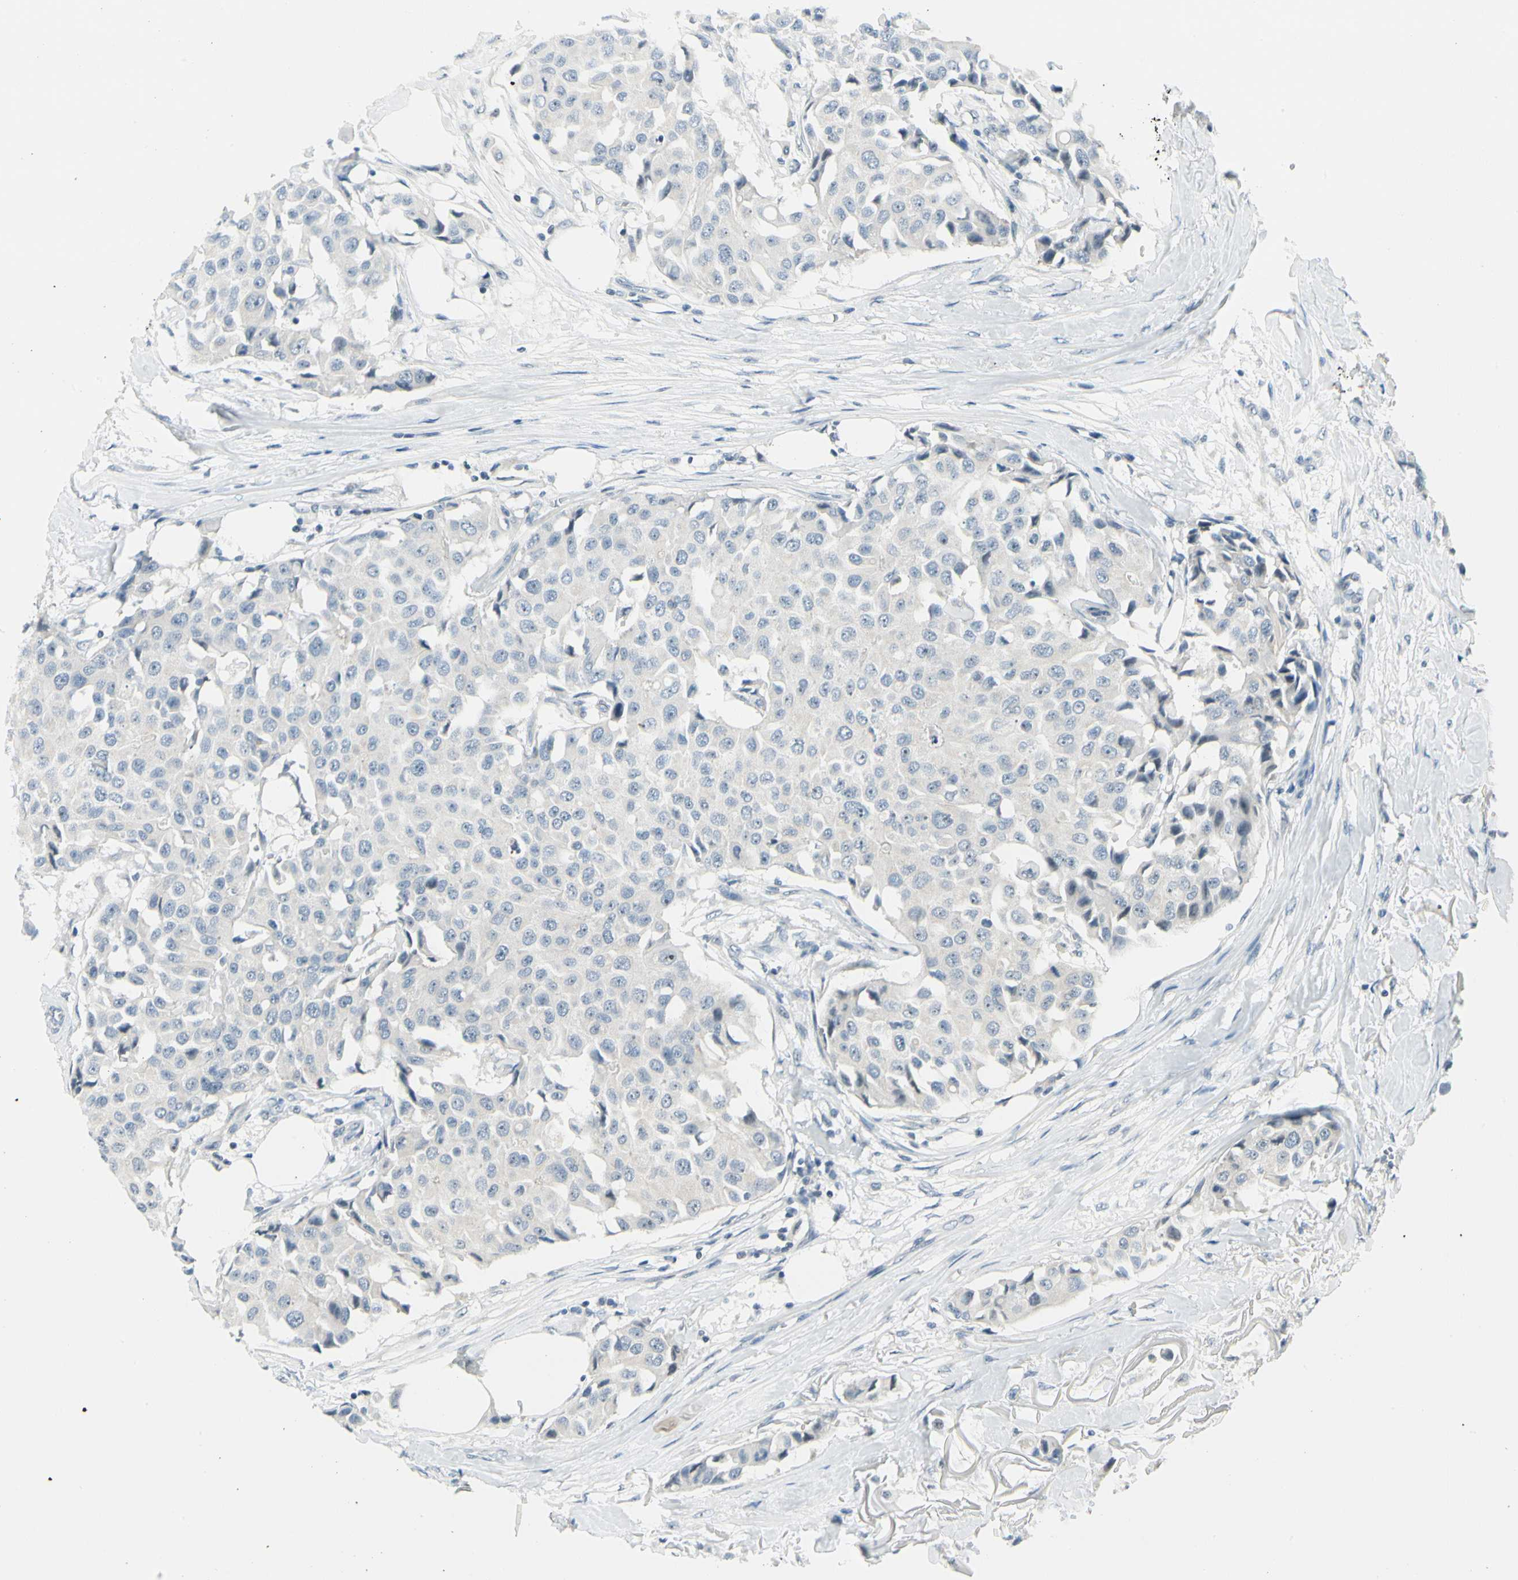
{"staining": {"intensity": "moderate", "quantity": "25%-75%", "location": "nuclear"}, "tissue": "breast cancer", "cell_type": "Tumor cells", "image_type": "cancer", "snomed": [{"axis": "morphology", "description": "Duct carcinoma"}, {"axis": "topography", "description": "Breast"}], "caption": "About 25%-75% of tumor cells in breast cancer (intraductal carcinoma) display moderate nuclear protein expression as visualized by brown immunohistochemical staining.", "gene": "ZSCAN1", "patient": {"sex": "female", "age": 80}}